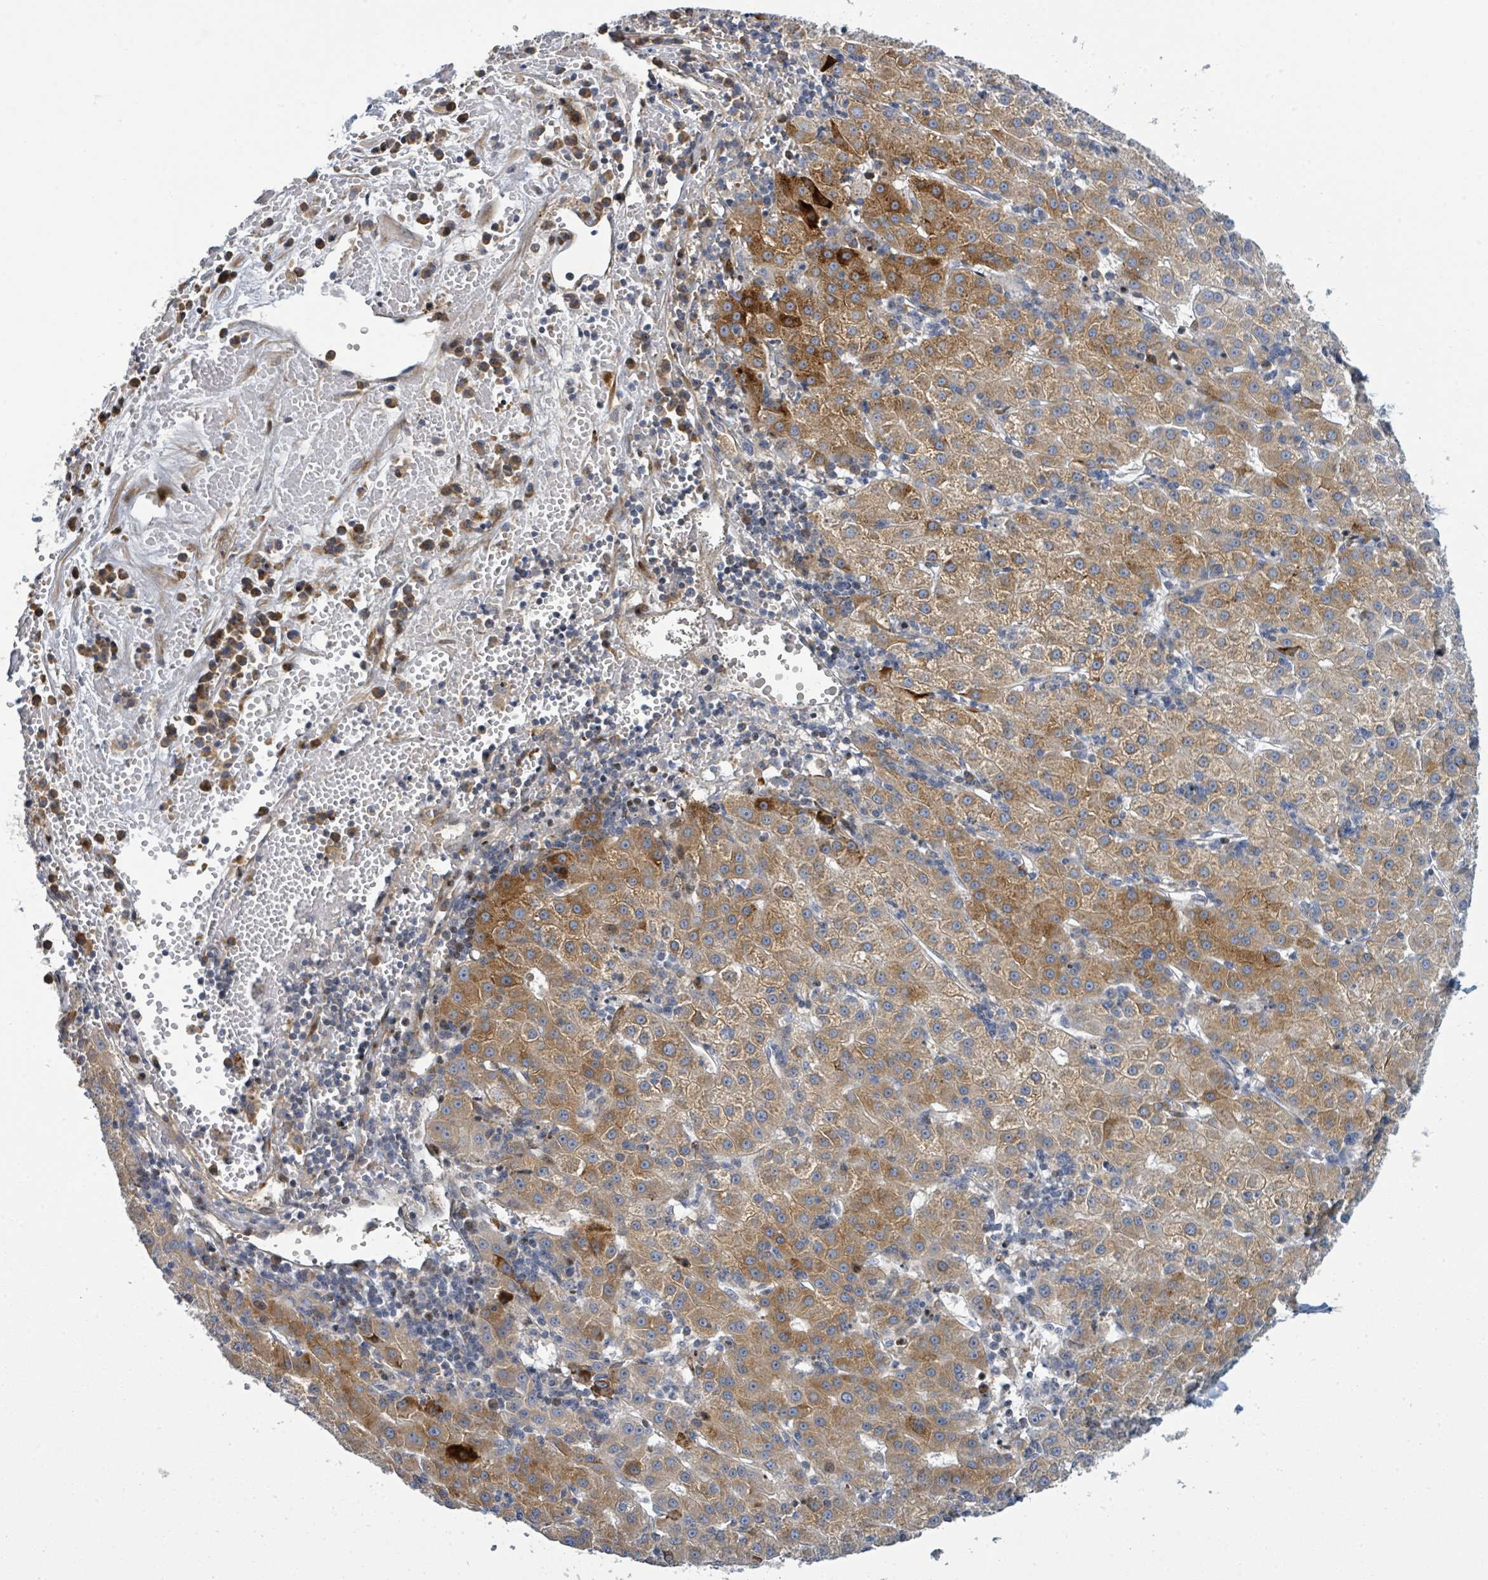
{"staining": {"intensity": "moderate", "quantity": "25%-75%", "location": "cytoplasmic/membranous"}, "tissue": "liver cancer", "cell_type": "Tumor cells", "image_type": "cancer", "snomed": [{"axis": "morphology", "description": "Carcinoma, Hepatocellular, NOS"}, {"axis": "topography", "description": "Liver"}], "caption": "Human liver cancer stained with a protein marker shows moderate staining in tumor cells.", "gene": "CFAP210", "patient": {"sex": "male", "age": 76}}